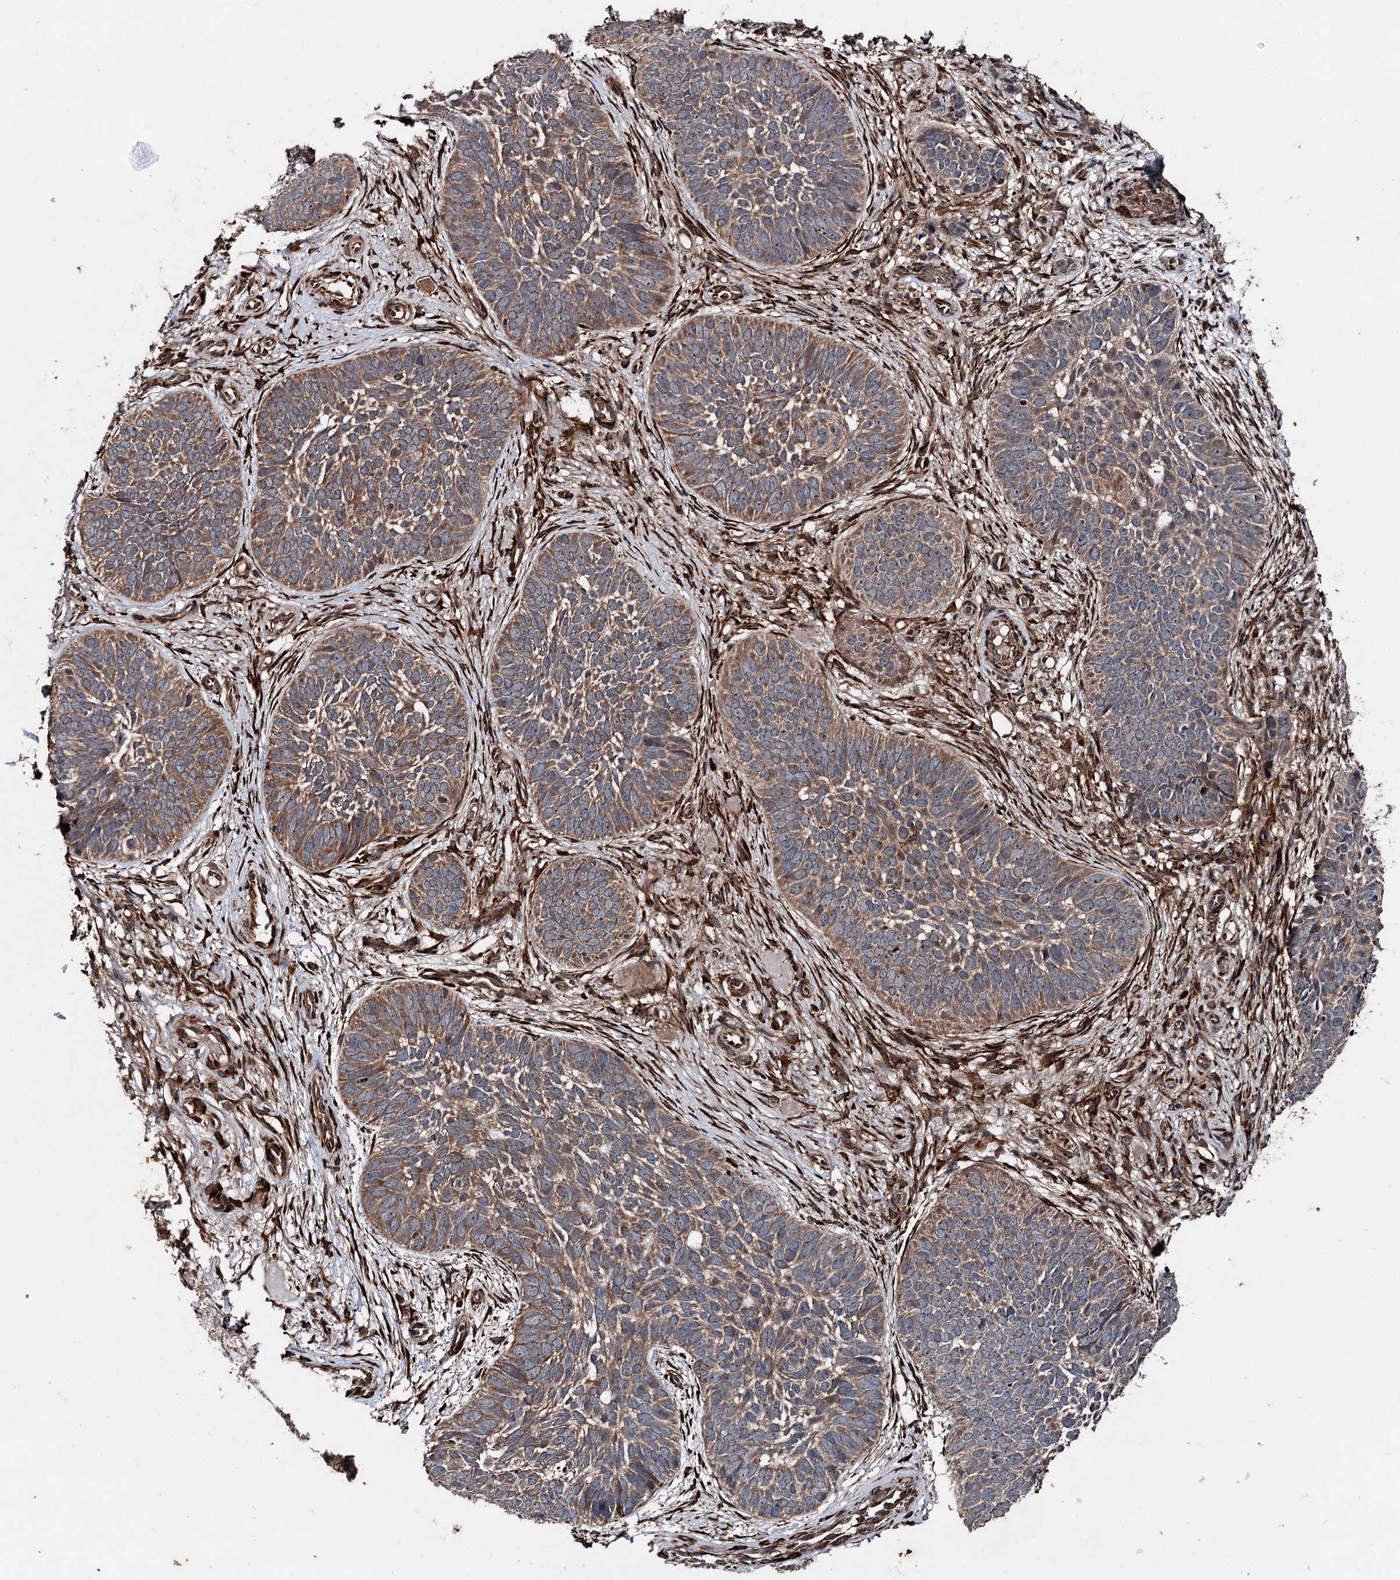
{"staining": {"intensity": "moderate", "quantity": ">75%", "location": "cytoplasmic/membranous"}, "tissue": "skin cancer", "cell_type": "Tumor cells", "image_type": "cancer", "snomed": [{"axis": "morphology", "description": "Basal cell carcinoma"}, {"axis": "topography", "description": "Skin"}], "caption": "A brown stain shows moderate cytoplasmic/membranous expression of a protein in basal cell carcinoma (skin) tumor cells. The staining is performed using DAB brown chromogen to label protein expression. The nuclei are counter-stained blue using hematoxylin.", "gene": "DDIAS", "patient": {"sex": "male", "age": 89}}